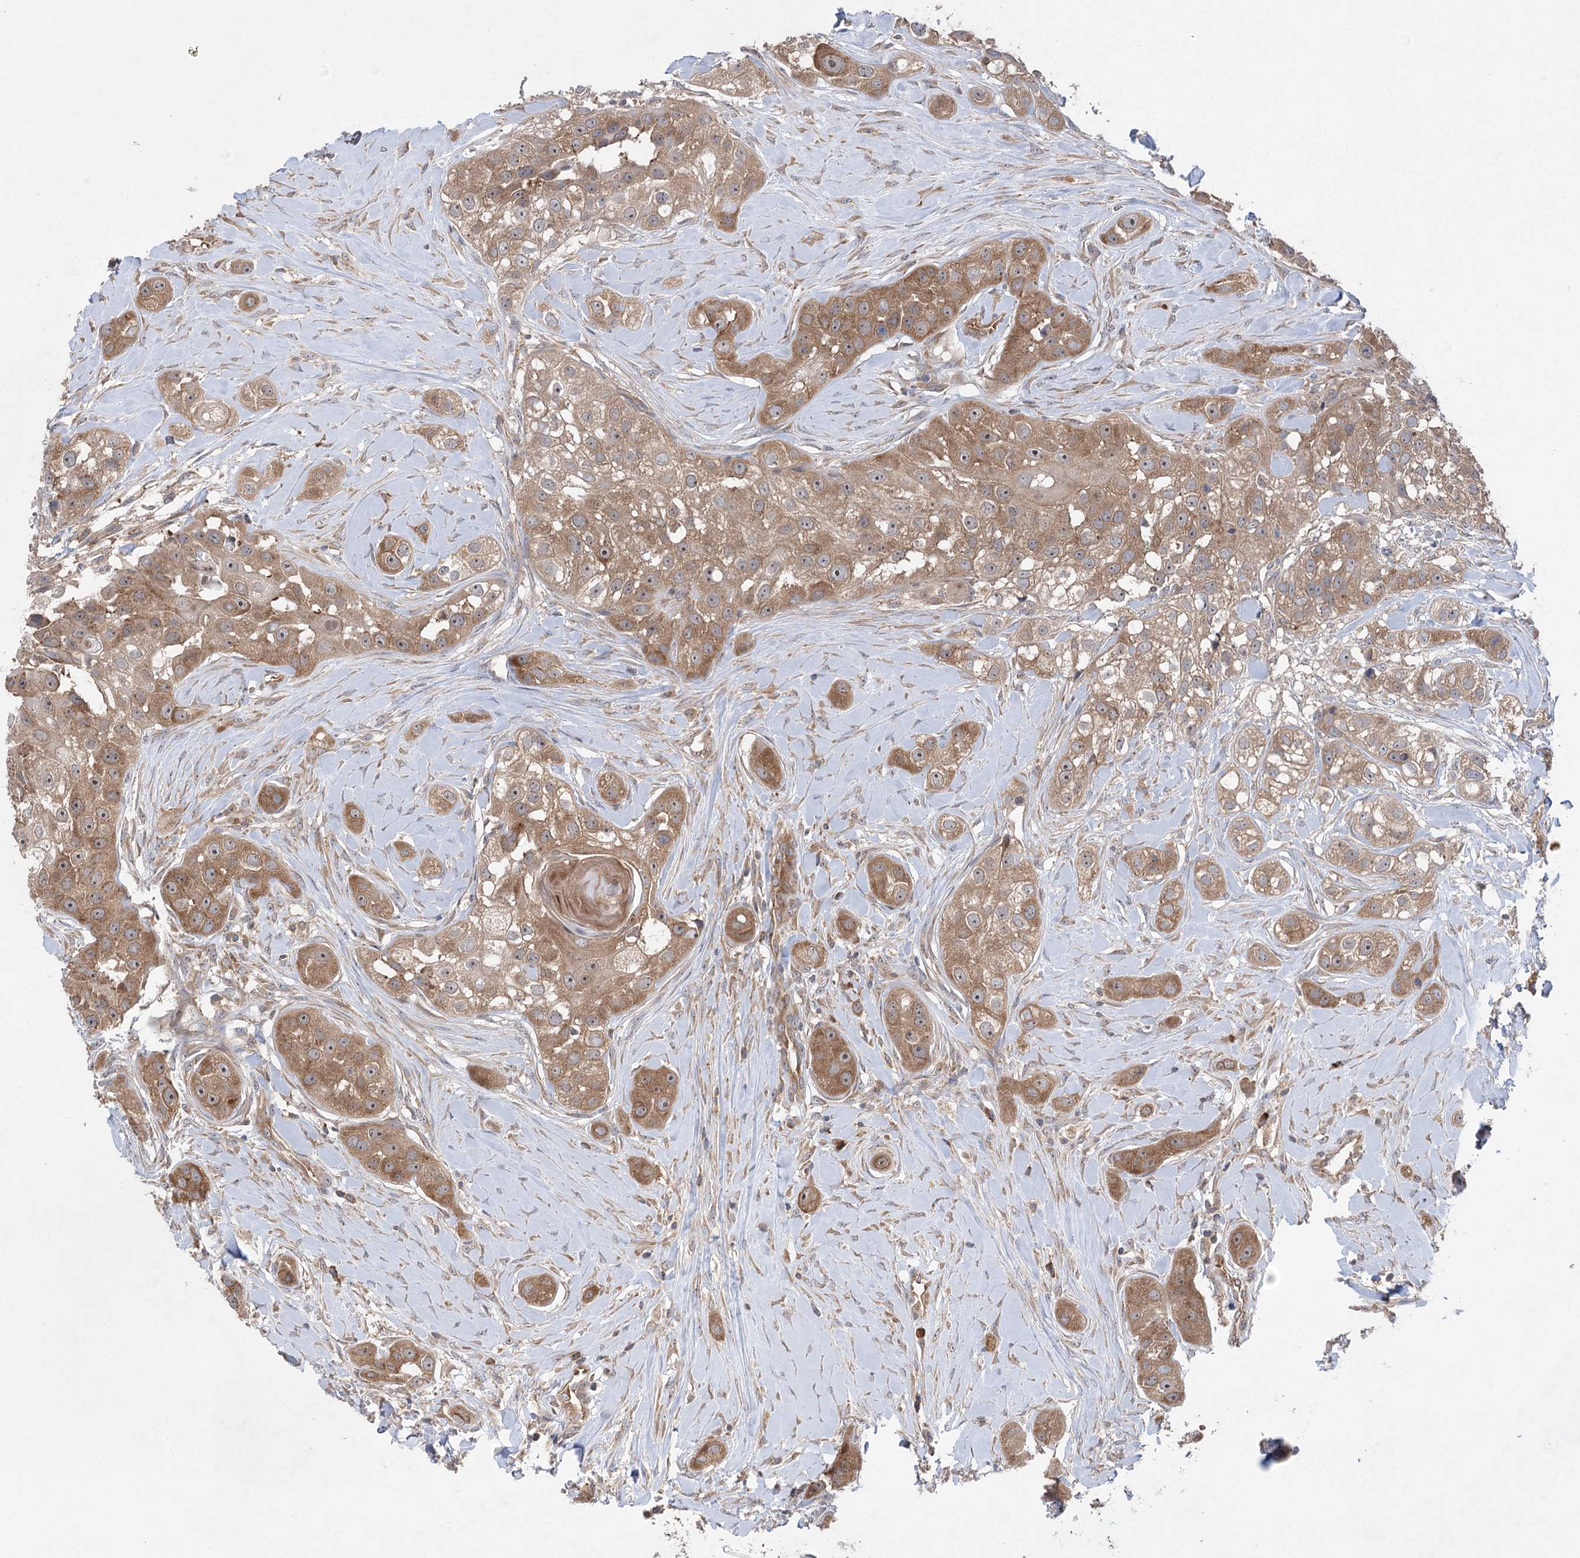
{"staining": {"intensity": "moderate", "quantity": ">75%", "location": "cytoplasmic/membranous"}, "tissue": "head and neck cancer", "cell_type": "Tumor cells", "image_type": "cancer", "snomed": [{"axis": "morphology", "description": "Normal tissue, NOS"}, {"axis": "morphology", "description": "Squamous cell carcinoma, NOS"}, {"axis": "topography", "description": "Skeletal muscle"}, {"axis": "topography", "description": "Head-Neck"}], "caption": "The micrograph reveals a brown stain indicating the presence of a protein in the cytoplasmic/membranous of tumor cells in head and neck squamous cell carcinoma.", "gene": "EIF3A", "patient": {"sex": "male", "age": 51}}